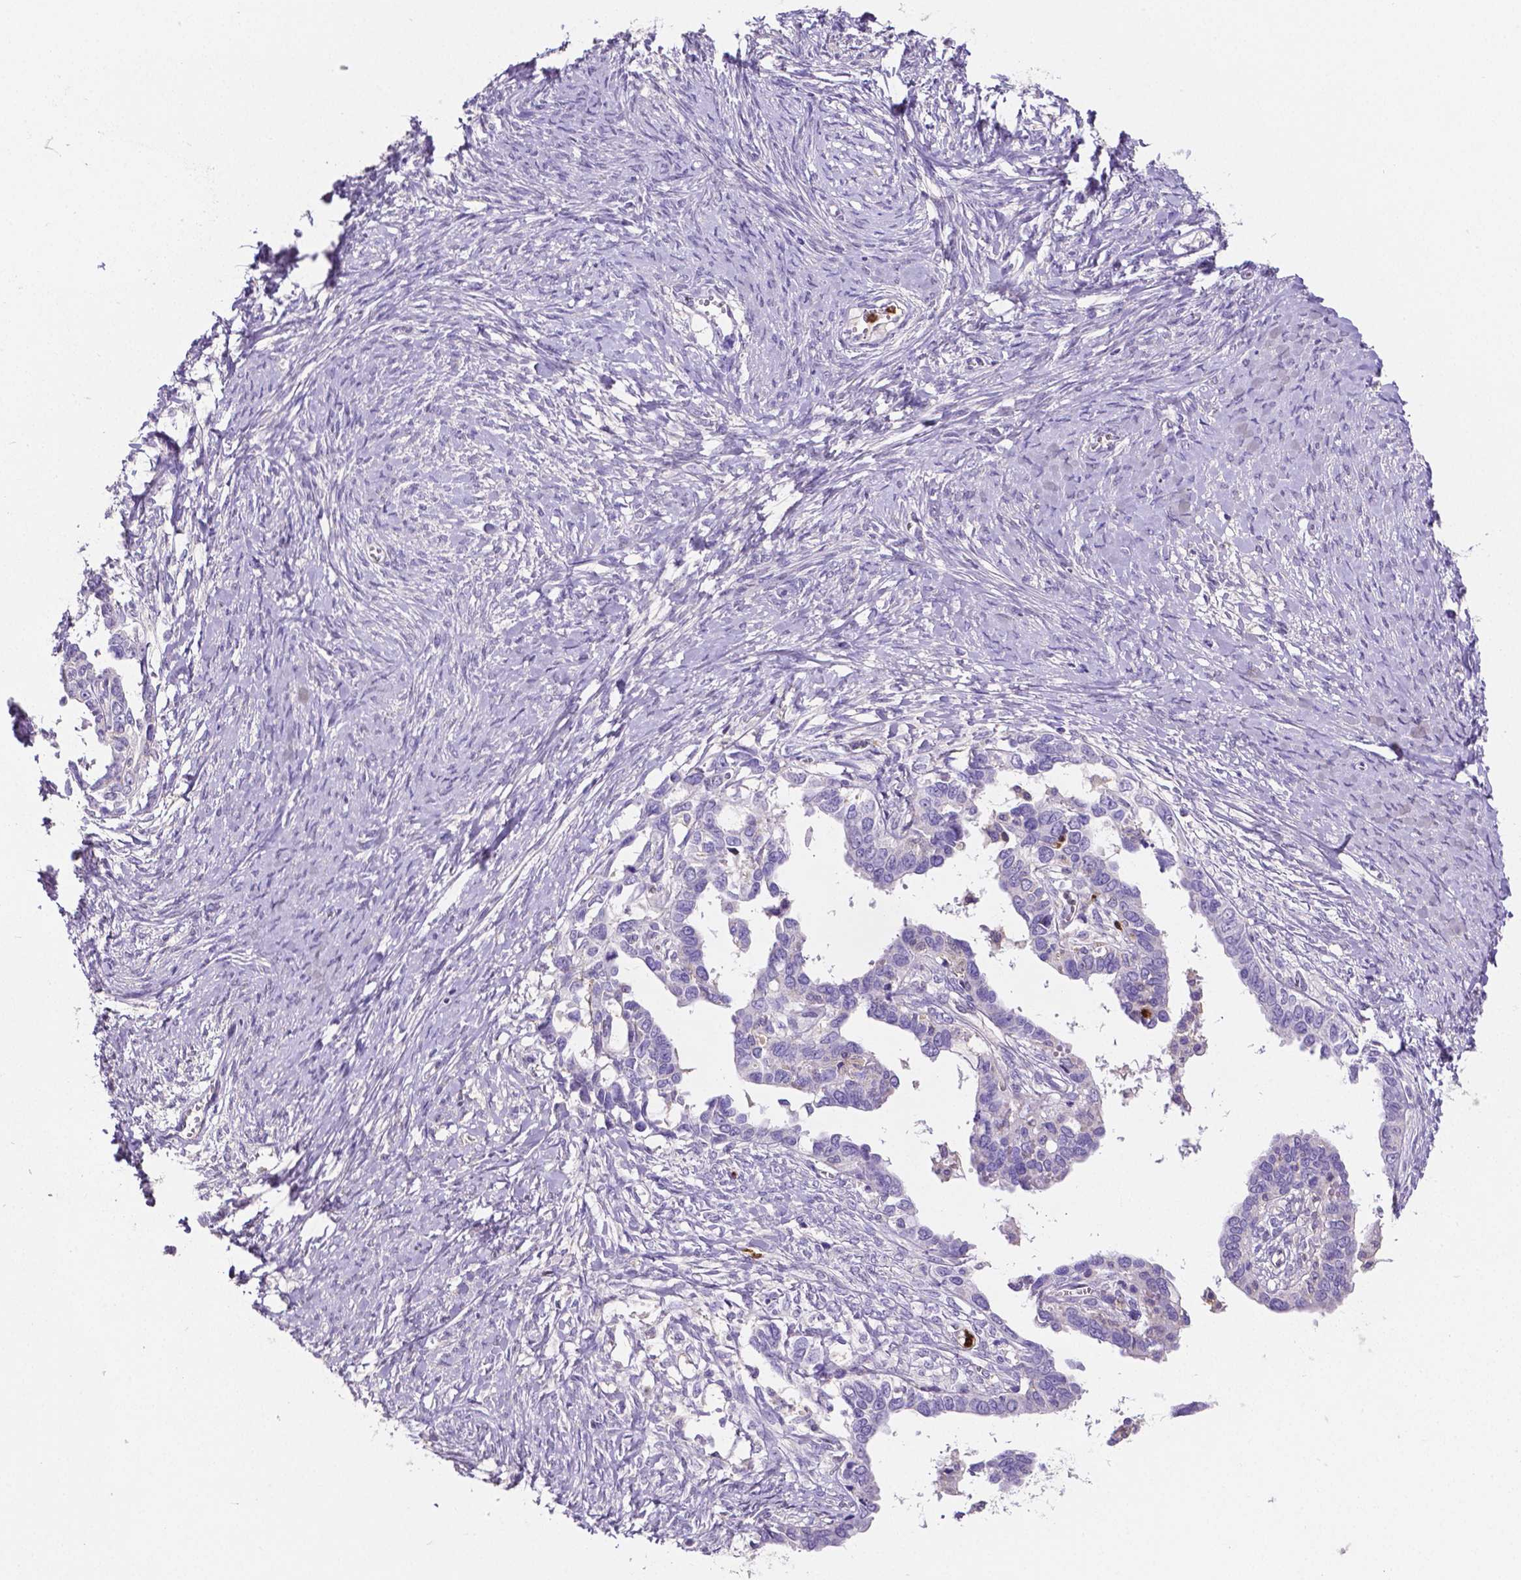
{"staining": {"intensity": "negative", "quantity": "none", "location": "none"}, "tissue": "ovarian cancer", "cell_type": "Tumor cells", "image_type": "cancer", "snomed": [{"axis": "morphology", "description": "Cystadenocarcinoma, serous, NOS"}, {"axis": "topography", "description": "Ovary"}], "caption": "Tumor cells are negative for brown protein staining in ovarian cancer (serous cystadenocarcinoma).", "gene": "MMP9", "patient": {"sex": "female", "age": 69}}